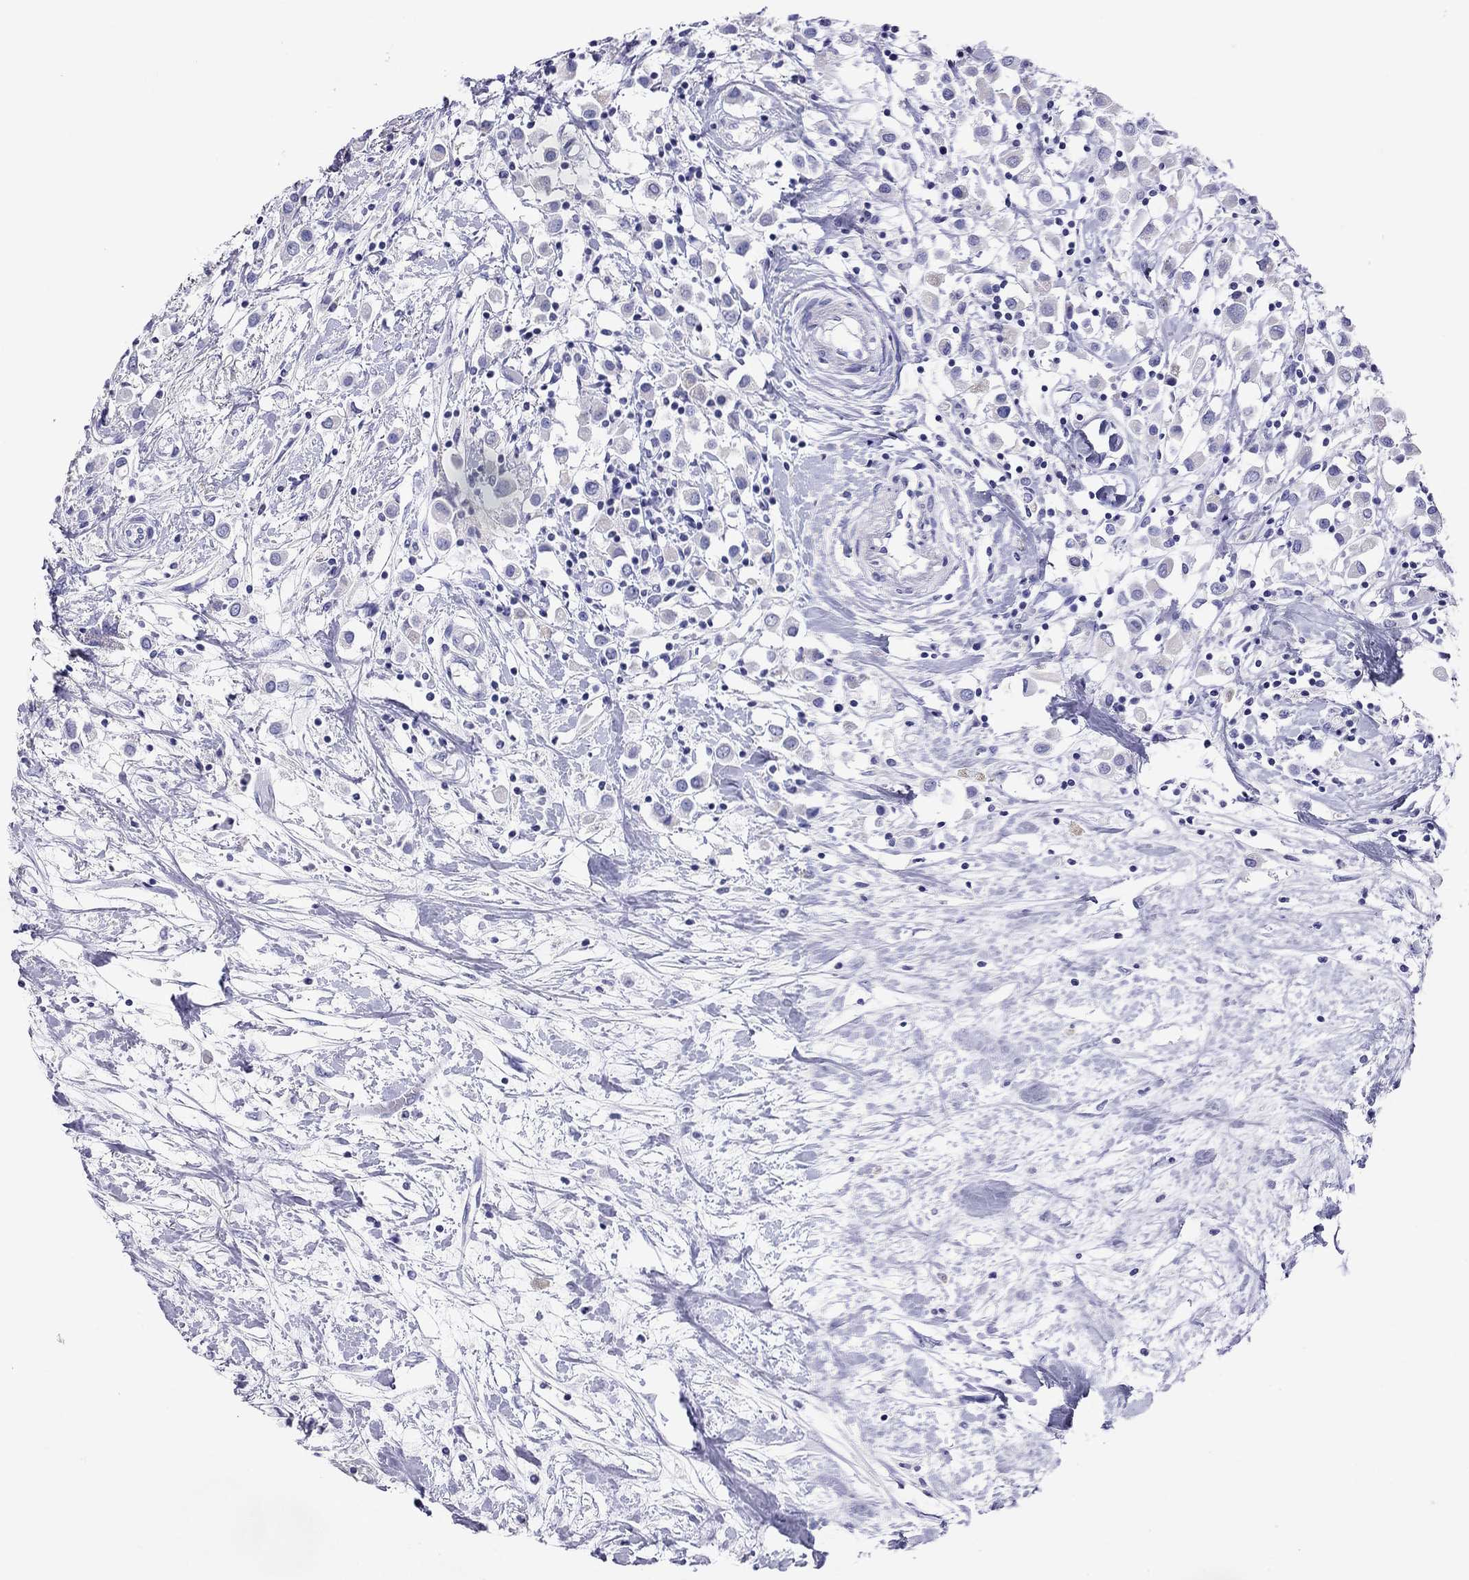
{"staining": {"intensity": "negative", "quantity": "none", "location": "none"}, "tissue": "breast cancer", "cell_type": "Tumor cells", "image_type": "cancer", "snomed": [{"axis": "morphology", "description": "Duct carcinoma"}, {"axis": "topography", "description": "Breast"}], "caption": "Immunohistochemistry (IHC) image of neoplastic tissue: breast cancer (intraductal carcinoma) stained with DAB demonstrates no significant protein expression in tumor cells.", "gene": "DPY19L2", "patient": {"sex": "female", "age": 61}}